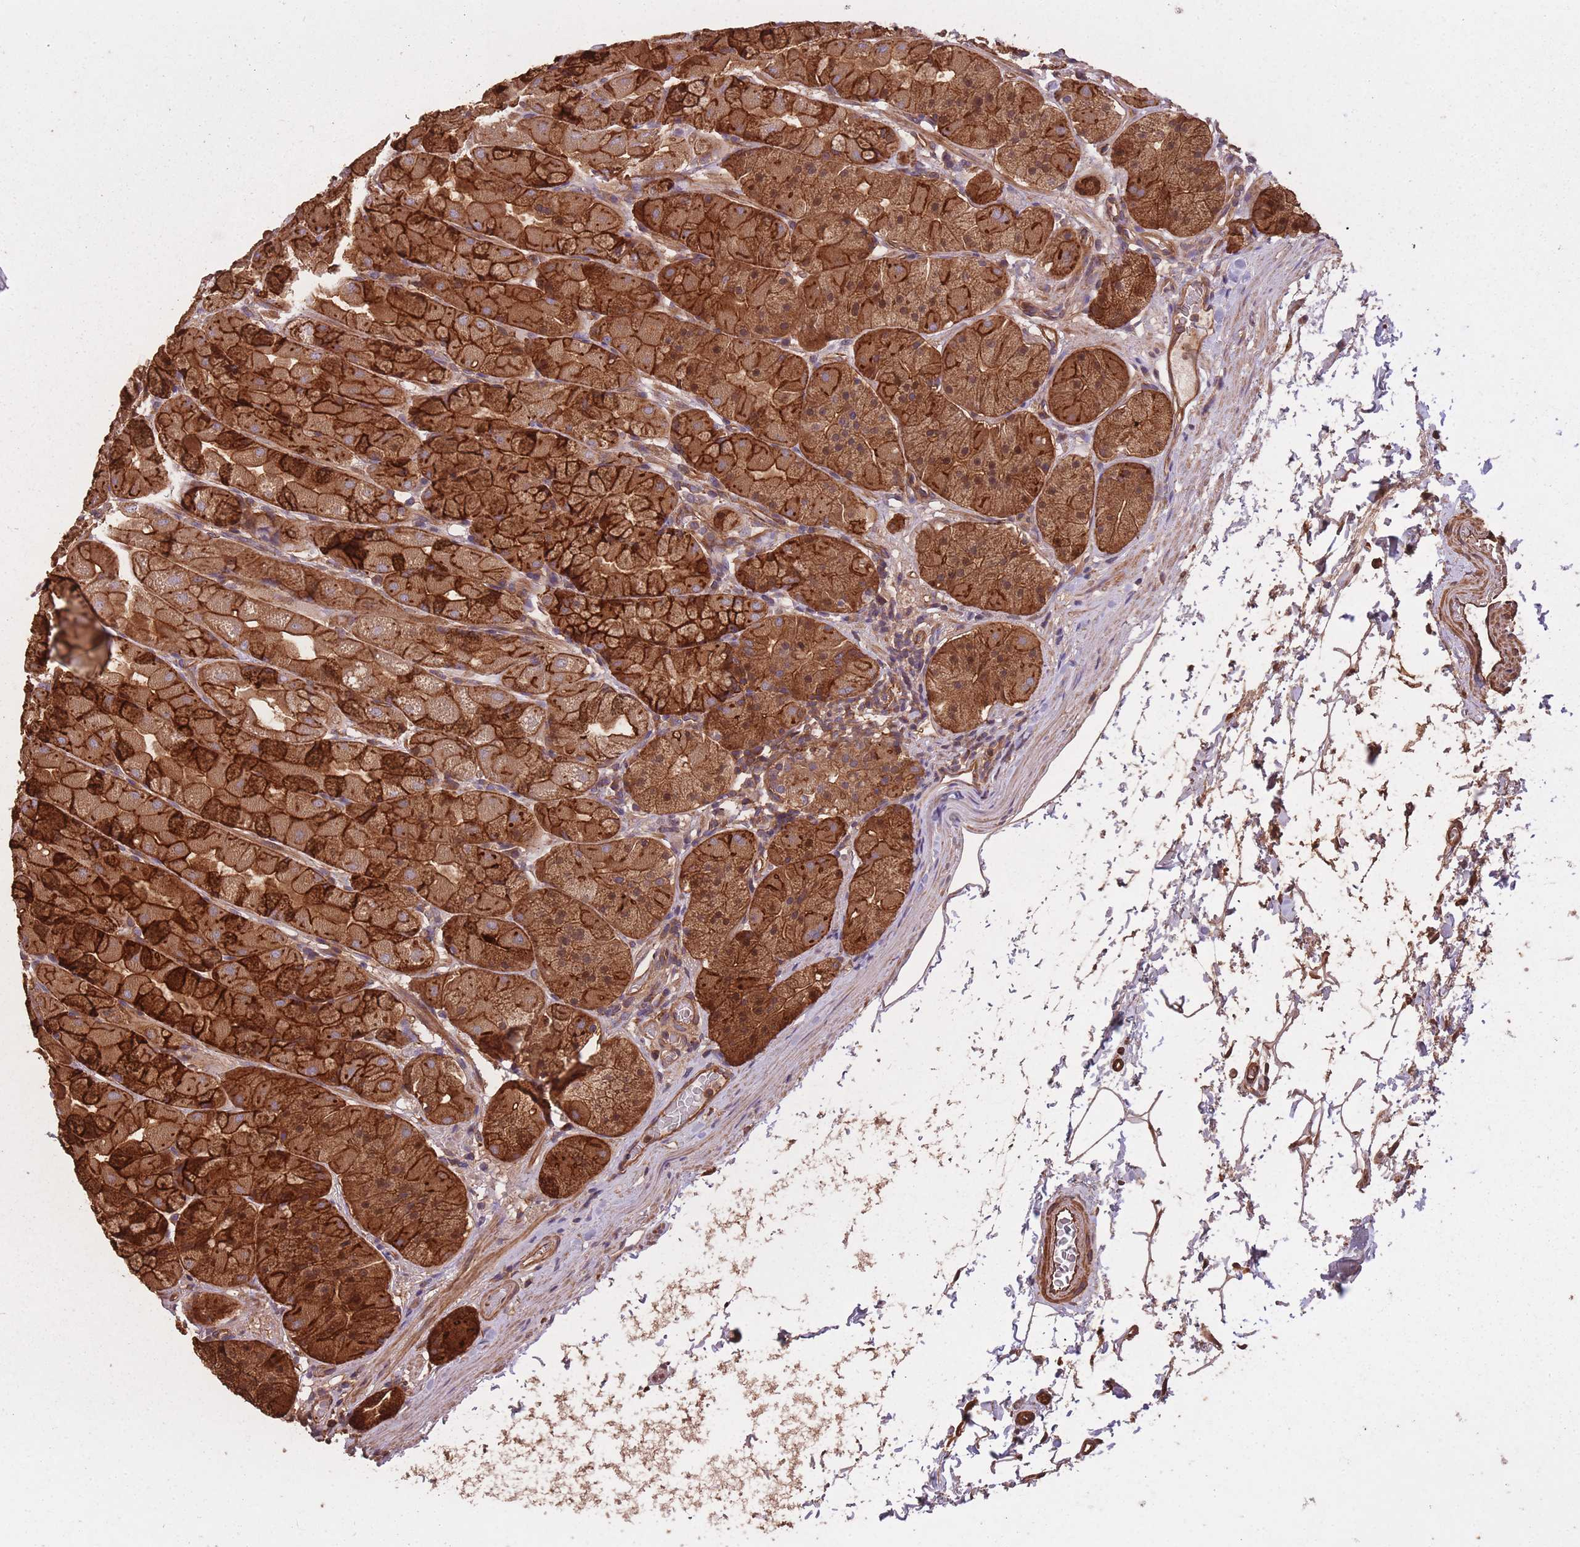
{"staining": {"intensity": "strong", "quantity": ">75%", "location": "cytoplasmic/membranous"}, "tissue": "stomach", "cell_type": "Glandular cells", "image_type": "normal", "snomed": [{"axis": "morphology", "description": "Normal tissue, NOS"}, {"axis": "topography", "description": "Stomach"}], "caption": "Glandular cells reveal high levels of strong cytoplasmic/membranous expression in approximately >75% of cells in normal stomach.", "gene": "ARMH3", "patient": {"sex": "male", "age": 57}}